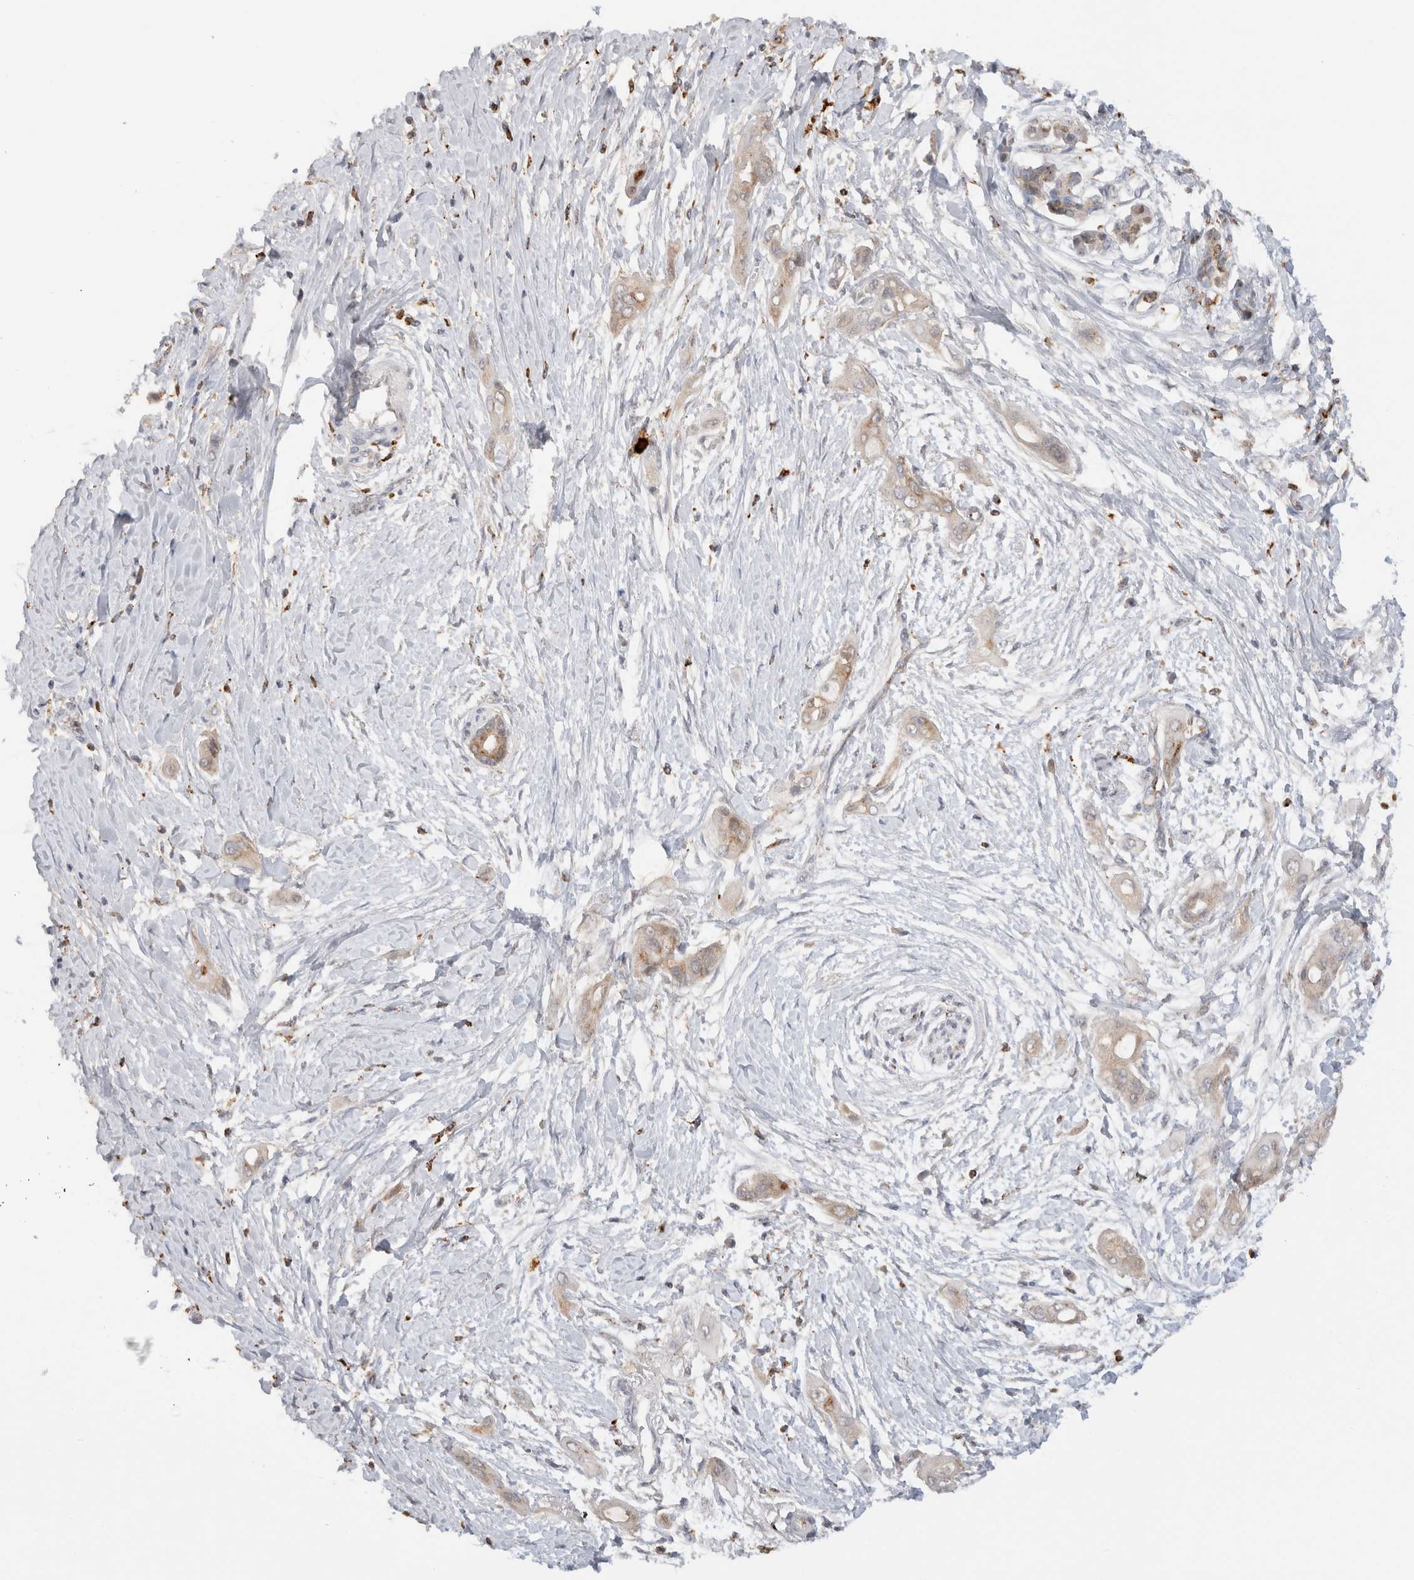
{"staining": {"intensity": "weak", "quantity": ">75%", "location": "cytoplasmic/membranous"}, "tissue": "pancreatic cancer", "cell_type": "Tumor cells", "image_type": "cancer", "snomed": [{"axis": "morphology", "description": "Adenocarcinoma, NOS"}, {"axis": "topography", "description": "Pancreas"}], "caption": "Pancreatic adenocarcinoma was stained to show a protein in brown. There is low levels of weak cytoplasmic/membranous staining in about >75% of tumor cells.", "gene": "GNS", "patient": {"sex": "male", "age": 59}}